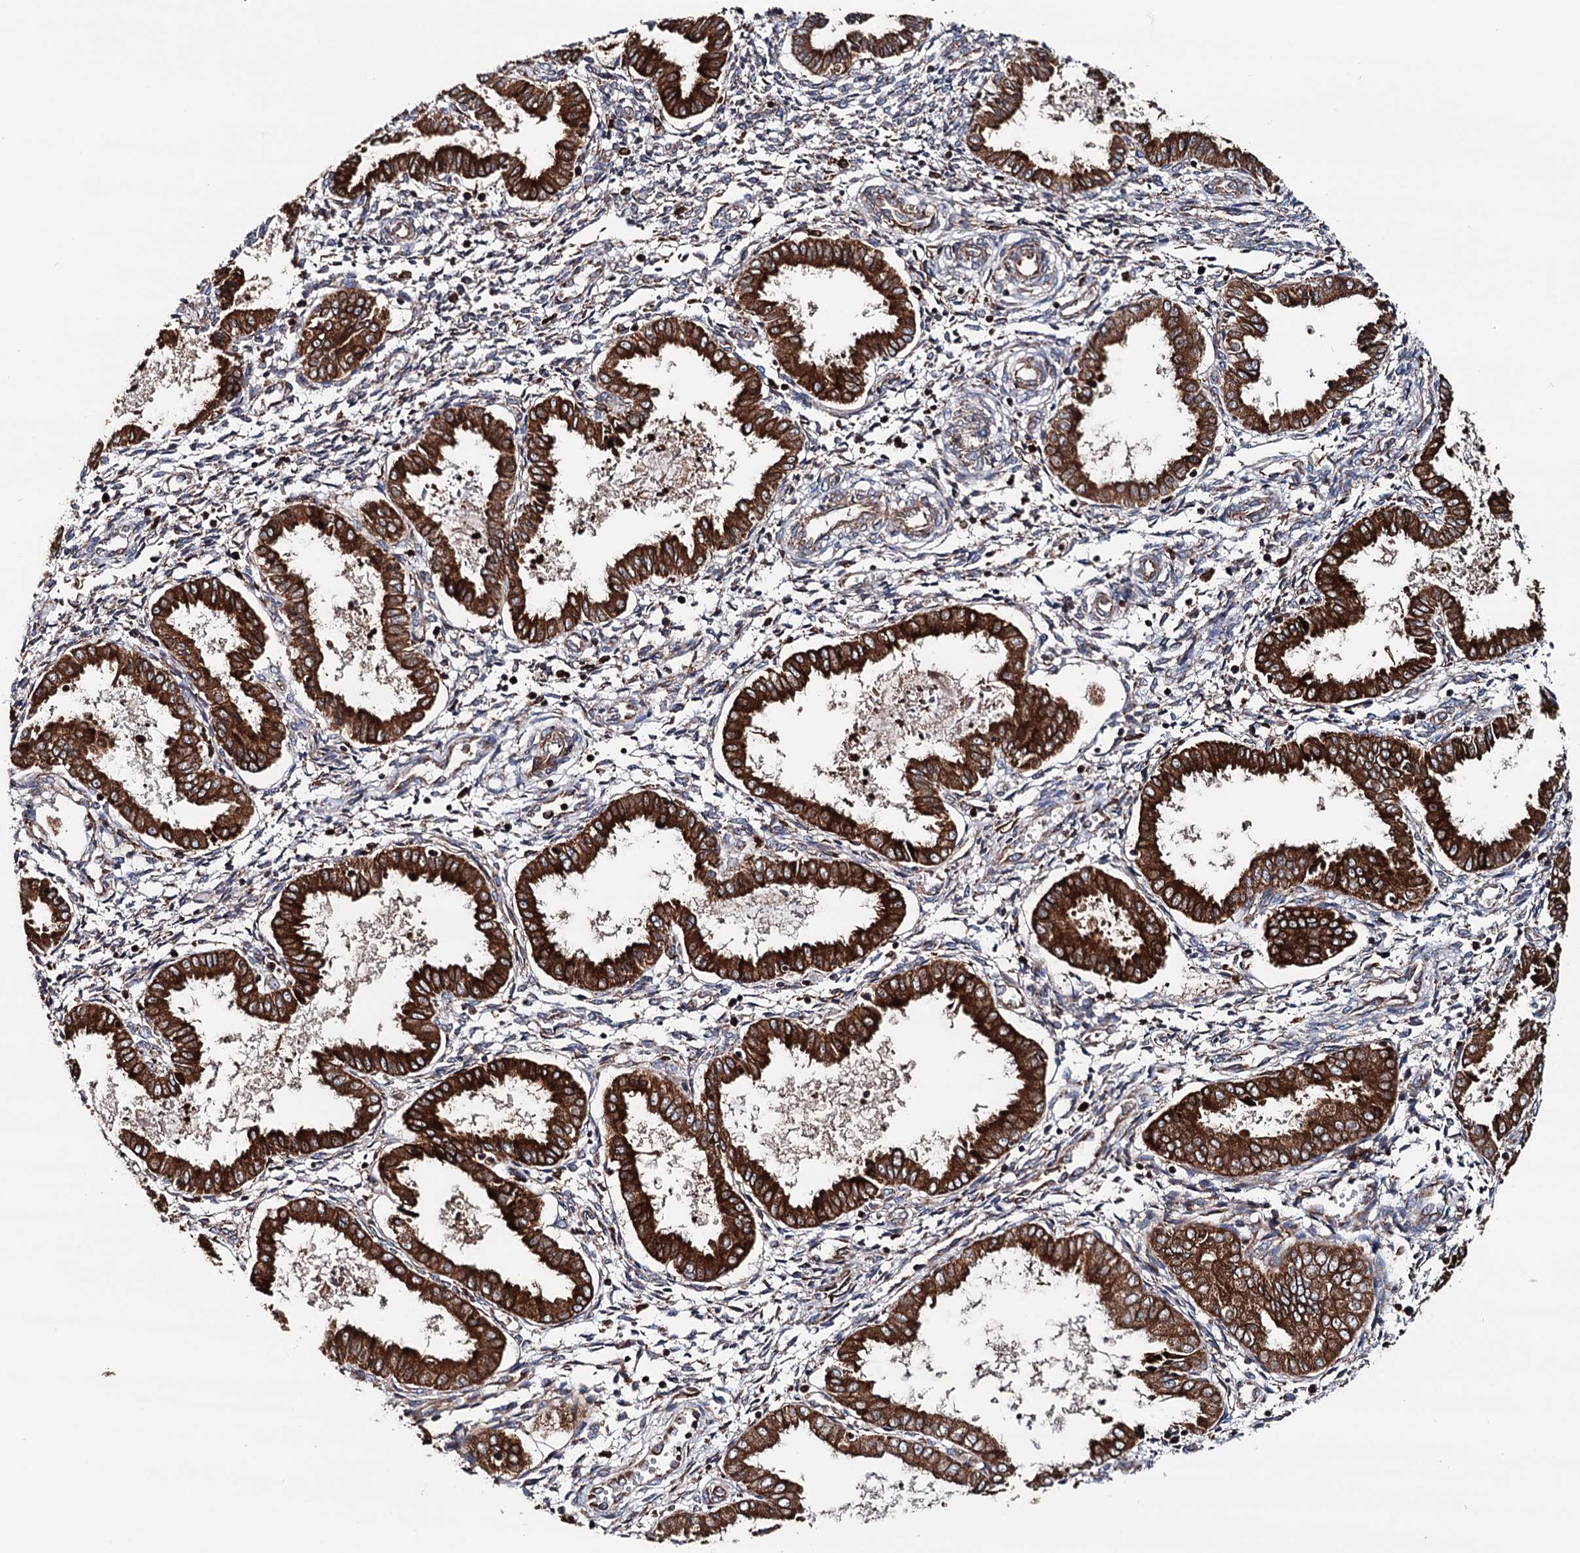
{"staining": {"intensity": "strong", "quantity": "25%-75%", "location": "cytoplasmic/membranous"}, "tissue": "endometrium", "cell_type": "Cells in endometrial stroma", "image_type": "normal", "snomed": [{"axis": "morphology", "description": "Normal tissue, NOS"}, {"axis": "topography", "description": "Endometrium"}], "caption": "Protein analysis of normal endometrium exhibits strong cytoplasmic/membranous expression in about 25%-75% of cells in endometrial stroma. (DAB (3,3'-diaminobenzidine) IHC, brown staining for protein, blue staining for nuclei).", "gene": "ERP29", "patient": {"sex": "female", "age": 33}}